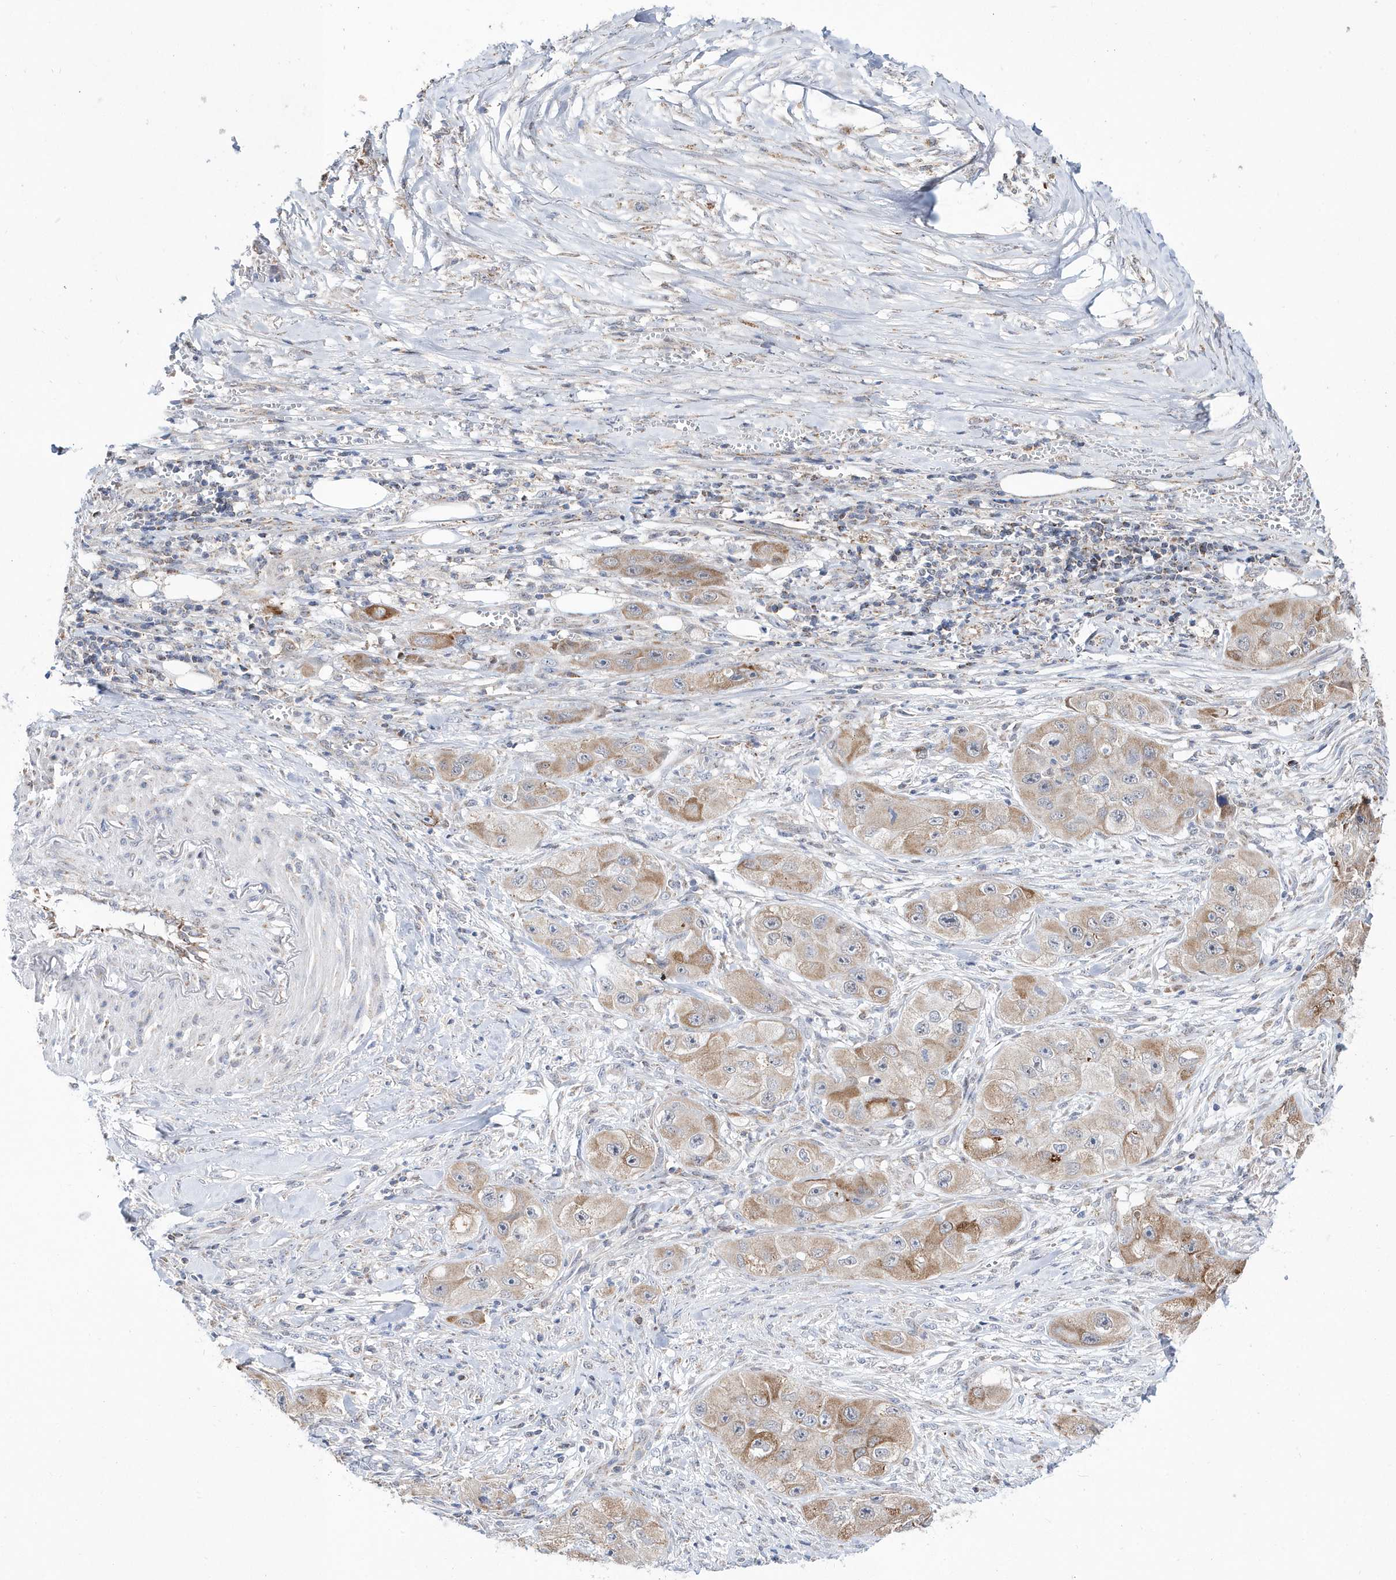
{"staining": {"intensity": "moderate", "quantity": "25%-75%", "location": "cytoplasmic/membranous"}, "tissue": "skin cancer", "cell_type": "Tumor cells", "image_type": "cancer", "snomed": [{"axis": "morphology", "description": "Squamous cell carcinoma, NOS"}, {"axis": "topography", "description": "Skin"}, {"axis": "topography", "description": "Subcutis"}], "caption": "IHC (DAB (3,3'-diaminobenzidine)) staining of skin cancer reveals moderate cytoplasmic/membranous protein expression in approximately 25%-75% of tumor cells. The staining is performed using DAB (3,3'-diaminobenzidine) brown chromogen to label protein expression. The nuclei are counter-stained blue using hematoxylin.", "gene": "SPATA5", "patient": {"sex": "male", "age": 73}}